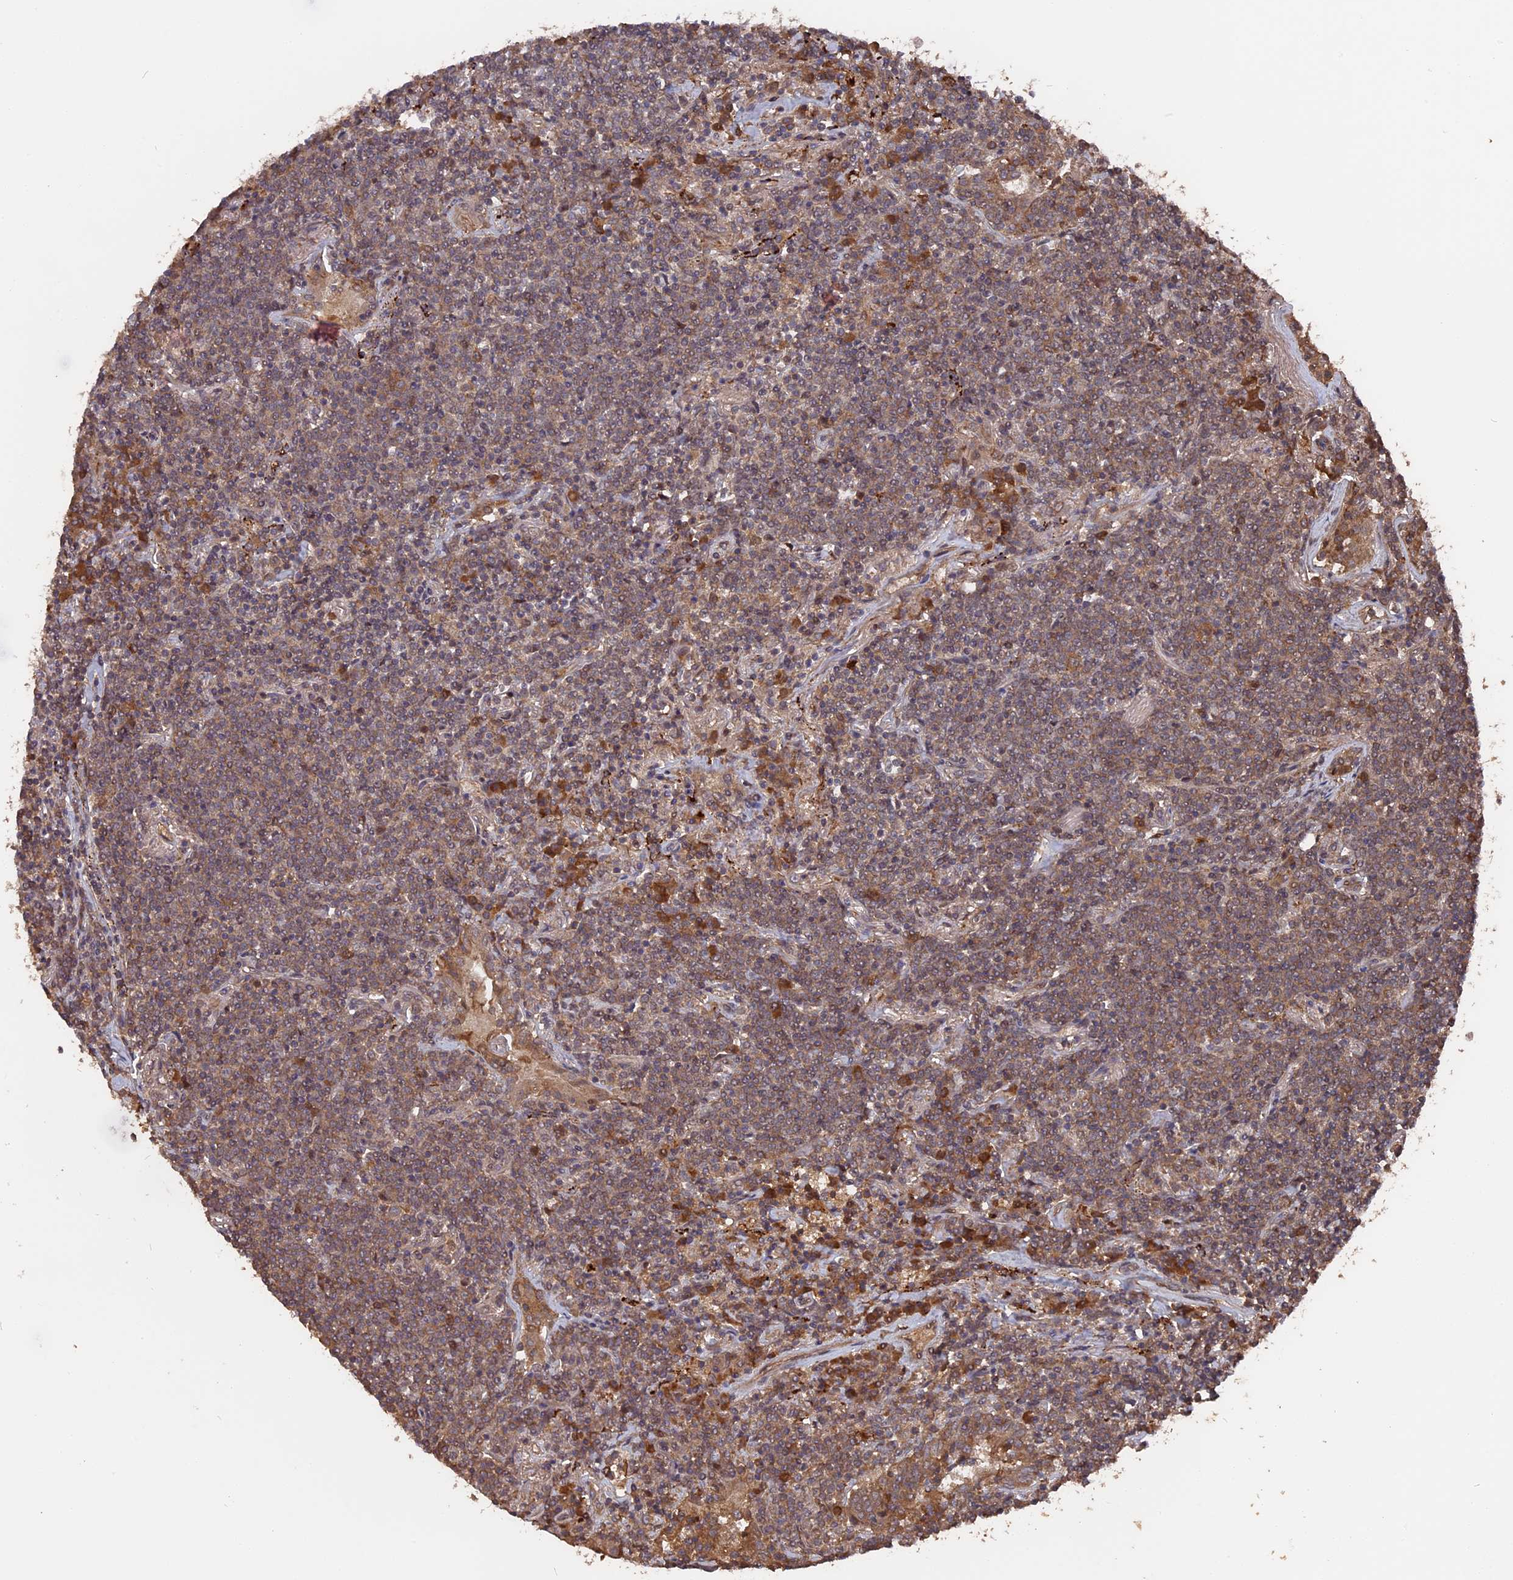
{"staining": {"intensity": "moderate", "quantity": ">75%", "location": "cytoplasmic/membranous"}, "tissue": "lymphoma", "cell_type": "Tumor cells", "image_type": "cancer", "snomed": [{"axis": "morphology", "description": "Malignant lymphoma, non-Hodgkin's type, Low grade"}, {"axis": "topography", "description": "Lung"}], "caption": "Immunohistochemistry (DAB (3,3'-diaminobenzidine)) staining of human lymphoma demonstrates moderate cytoplasmic/membranous protein staining in about >75% of tumor cells. Using DAB (brown) and hematoxylin (blue) stains, captured at high magnification using brightfield microscopy.", "gene": "TELO2", "patient": {"sex": "female", "age": 71}}